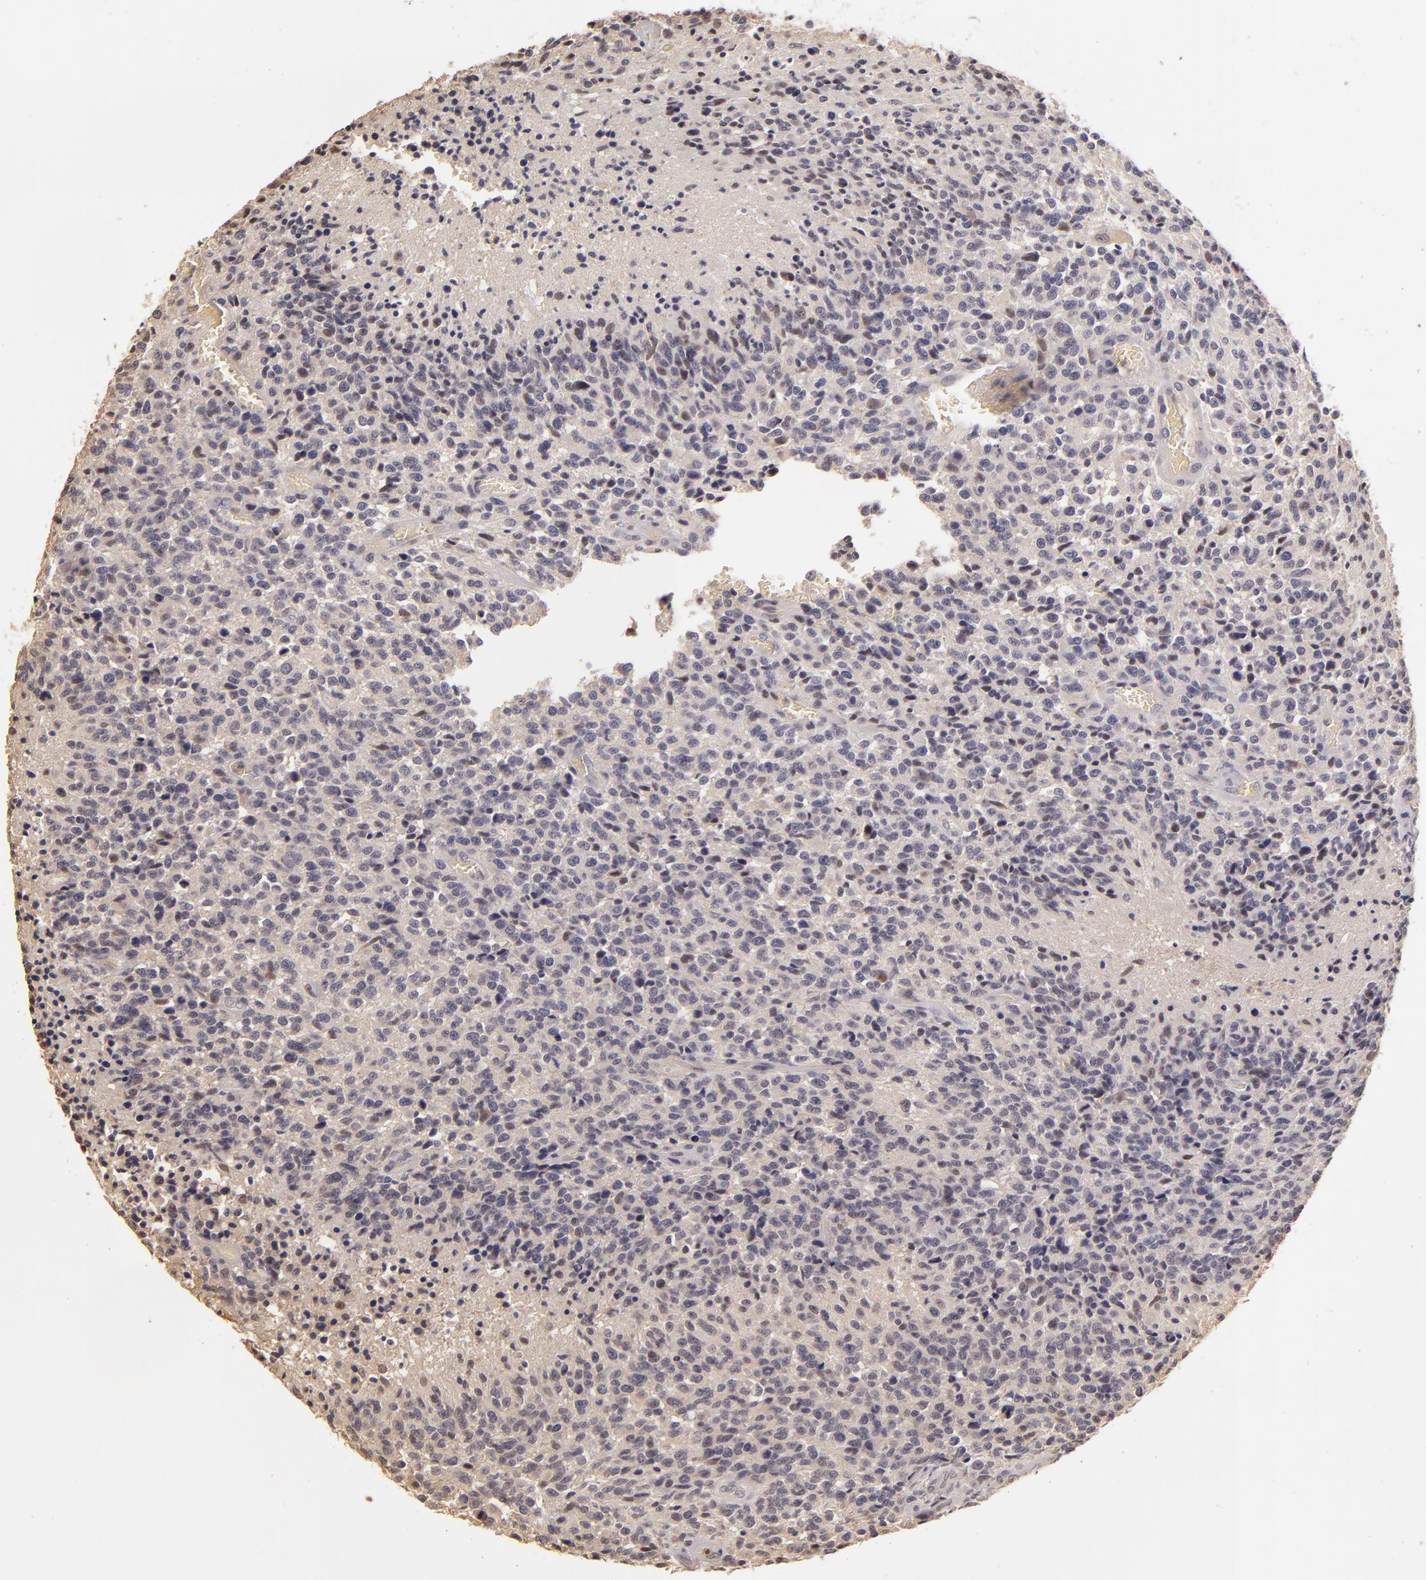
{"staining": {"intensity": "negative", "quantity": "none", "location": "none"}, "tissue": "glioma", "cell_type": "Tumor cells", "image_type": "cancer", "snomed": [{"axis": "morphology", "description": "Glioma, malignant, High grade"}, {"axis": "topography", "description": "Brain"}], "caption": "This is a photomicrograph of immunohistochemistry (IHC) staining of glioma, which shows no expression in tumor cells. (DAB immunohistochemistry (IHC) visualized using brightfield microscopy, high magnification).", "gene": "LRG1", "patient": {"sex": "male", "age": 36}}